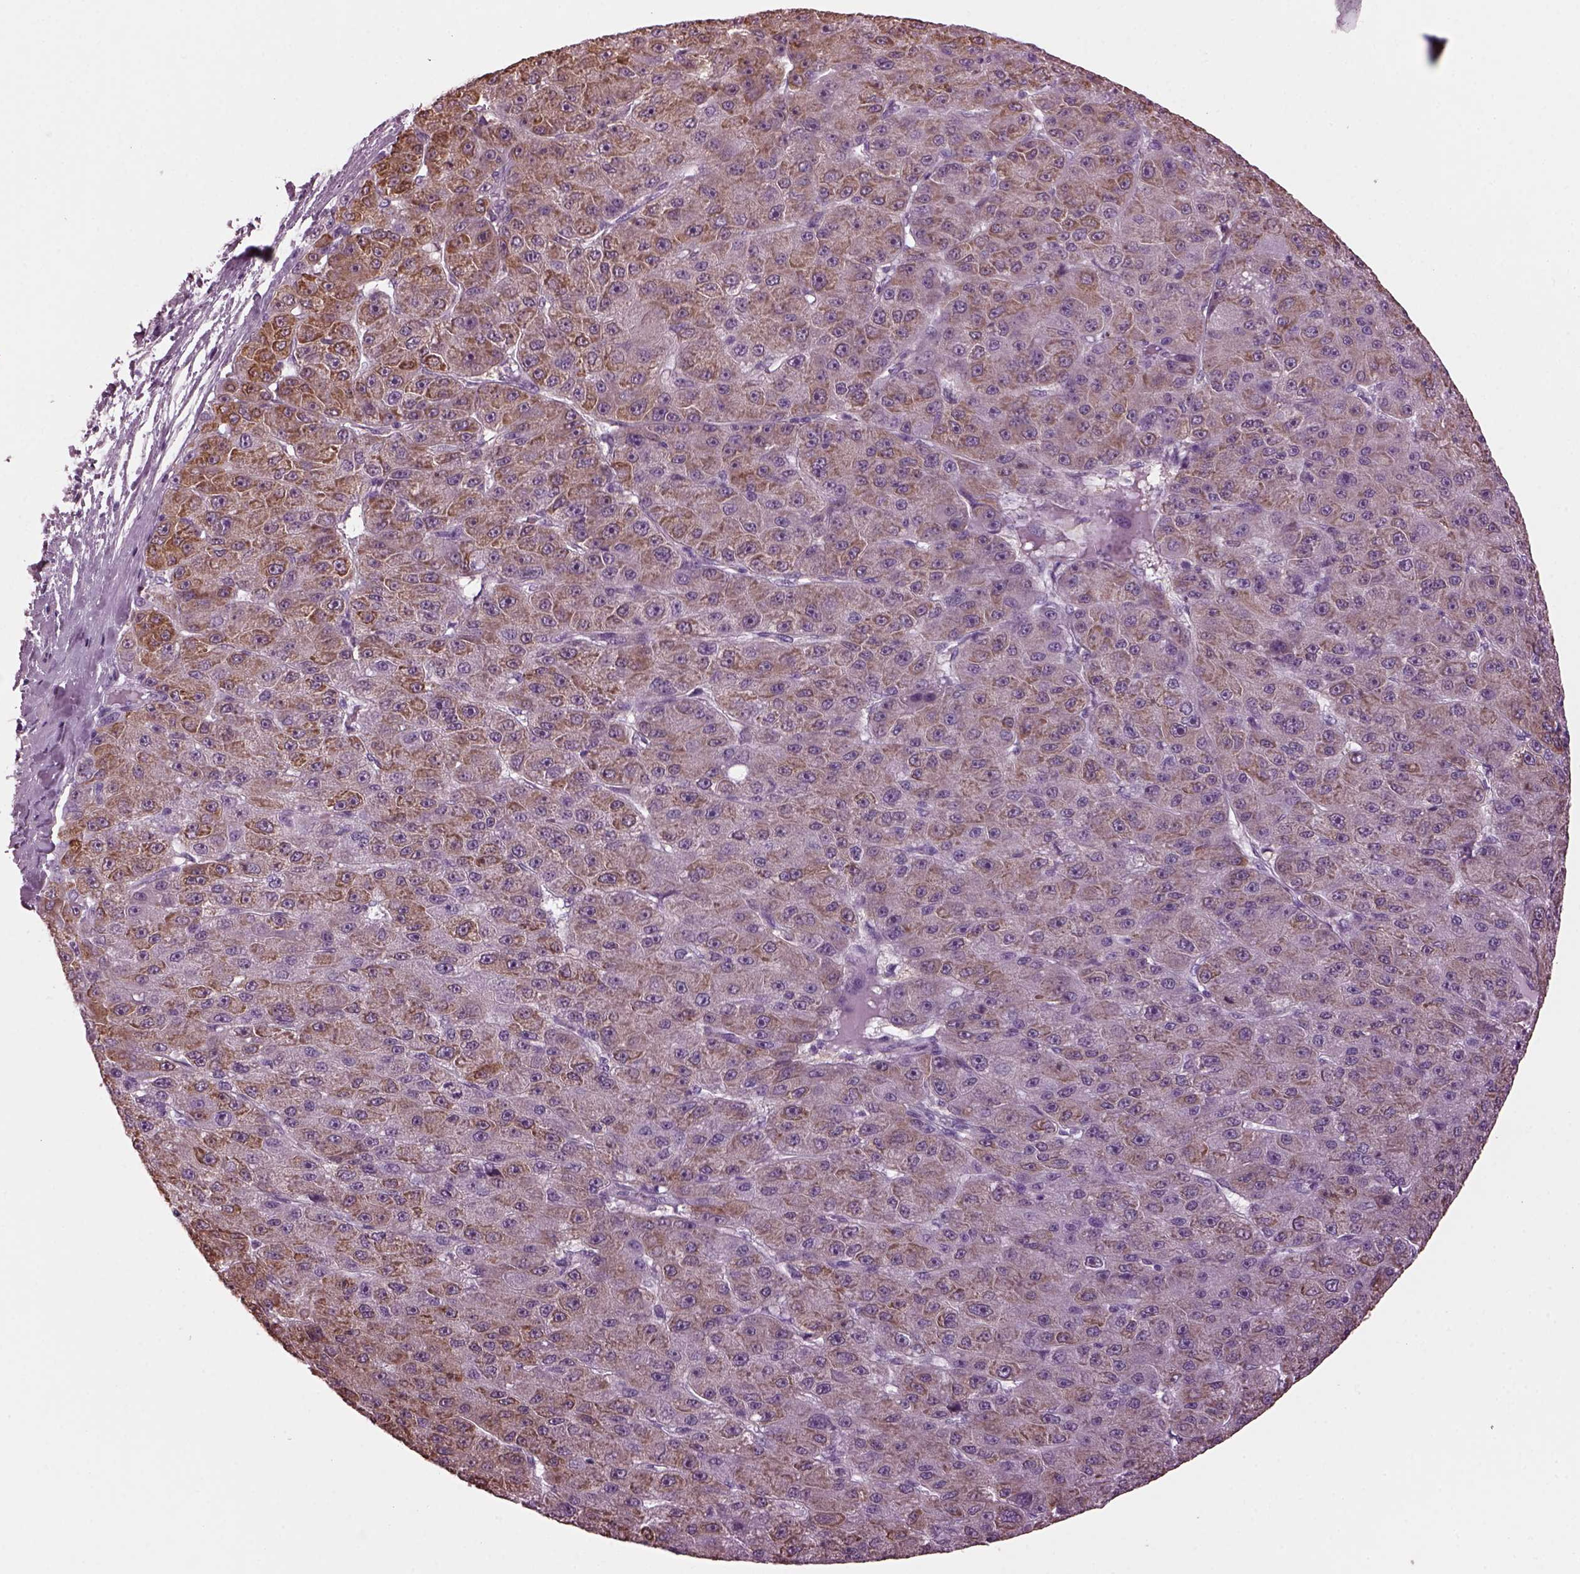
{"staining": {"intensity": "moderate", "quantity": "25%-75%", "location": "cytoplasmic/membranous"}, "tissue": "liver cancer", "cell_type": "Tumor cells", "image_type": "cancer", "snomed": [{"axis": "morphology", "description": "Carcinoma, Hepatocellular, NOS"}, {"axis": "topography", "description": "Liver"}], "caption": "High-magnification brightfield microscopy of liver cancer (hepatocellular carcinoma) stained with DAB (3,3'-diaminobenzidine) (brown) and counterstained with hematoxylin (blue). tumor cells exhibit moderate cytoplasmic/membranous positivity is seen in approximately25%-75% of cells.", "gene": "SLC6A17", "patient": {"sex": "male", "age": 67}}